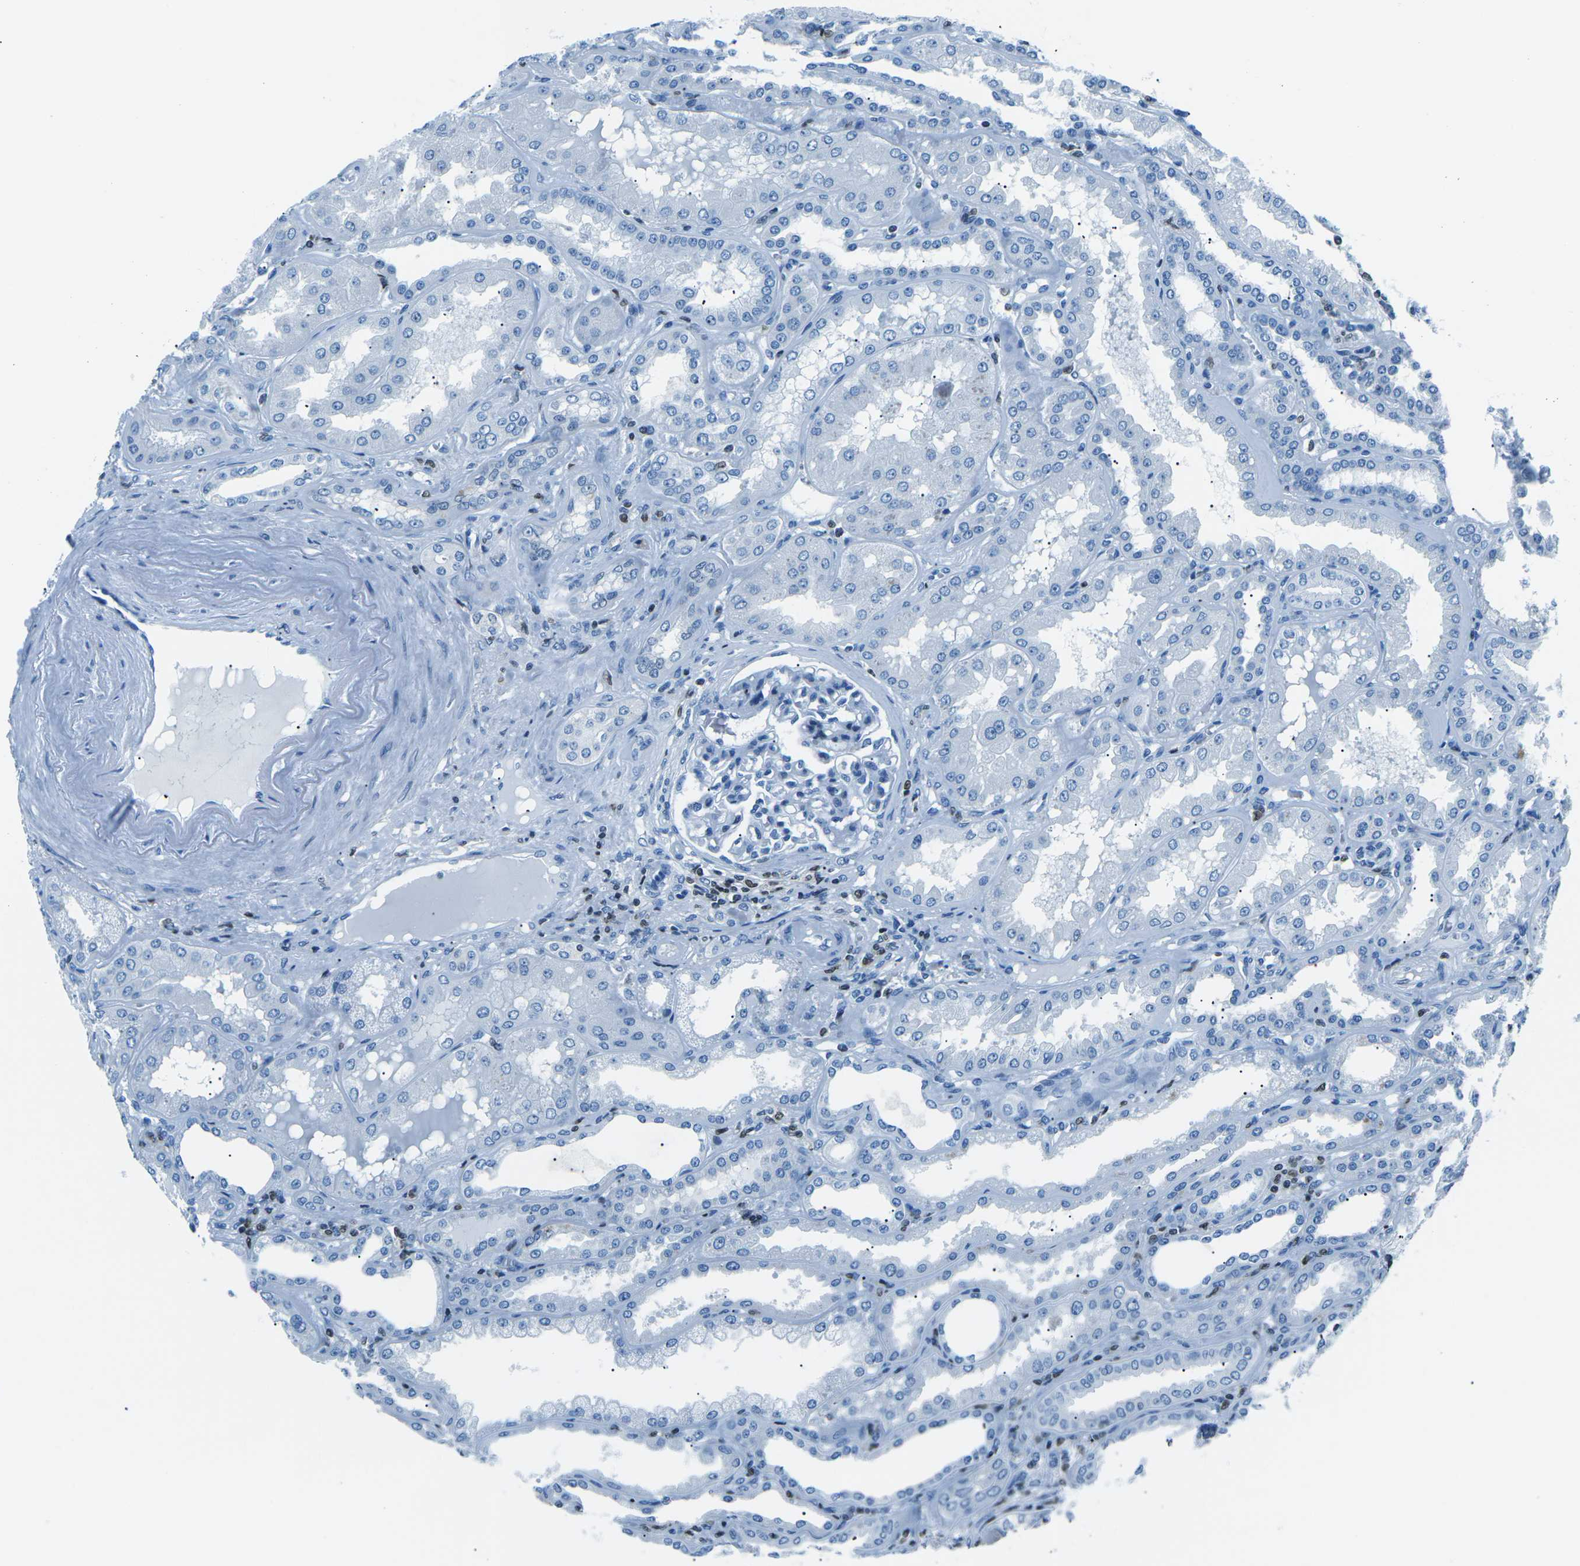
{"staining": {"intensity": "negative", "quantity": "none", "location": "none"}, "tissue": "kidney", "cell_type": "Cells in glomeruli", "image_type": "normal", "snomed": [{"axis": "morphology", "description": "Normal tissue, NOS"}, {"axis": "topography", "description": "Kidney"}], "caption": "DAB immunohistochemical staining of benign human kidney displays no significant staining in cells in glomeruli.", "gene": "CELF2", "patient": {"sex": "female", "age": 56}}